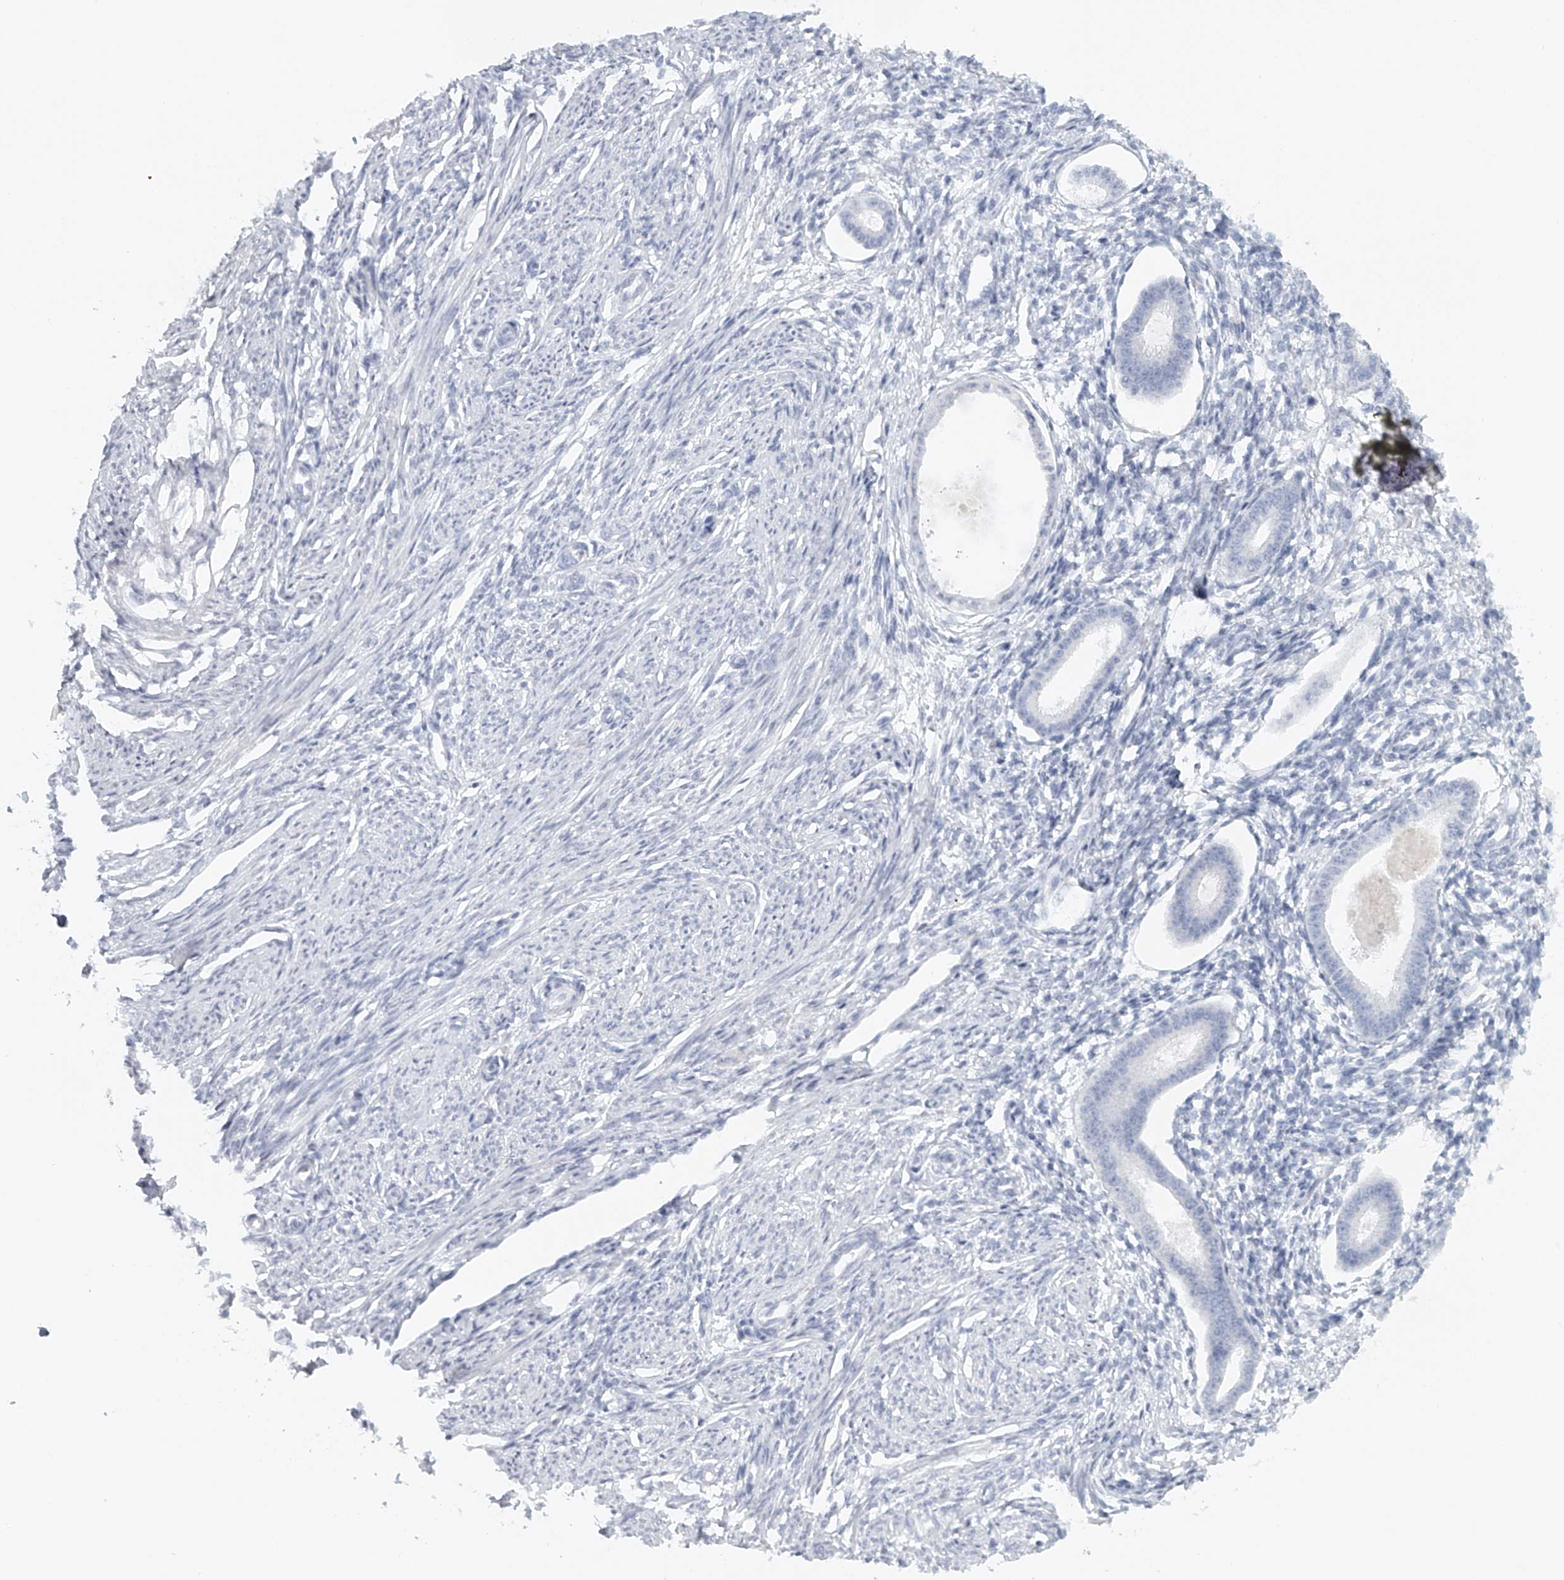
{"staining": {"intensity": "negative", "quantity": "none", "location": "none"}, "tissue": "endometrium", "cell_type": "Cells in endometrial stroma", "image_type": "normal", "snomed": [{"axis": "morphology", "description": "Normal tissue, NOS"}, {"axis": "topography", "description": "Endometrium"}], "caption": "A micrograph of human endometrium is negative for staining in cells in endometrial stroma. Nuclei are stained in blue.", "gene": "FAT2", "patient": {"sex": "female", "age": 56}}